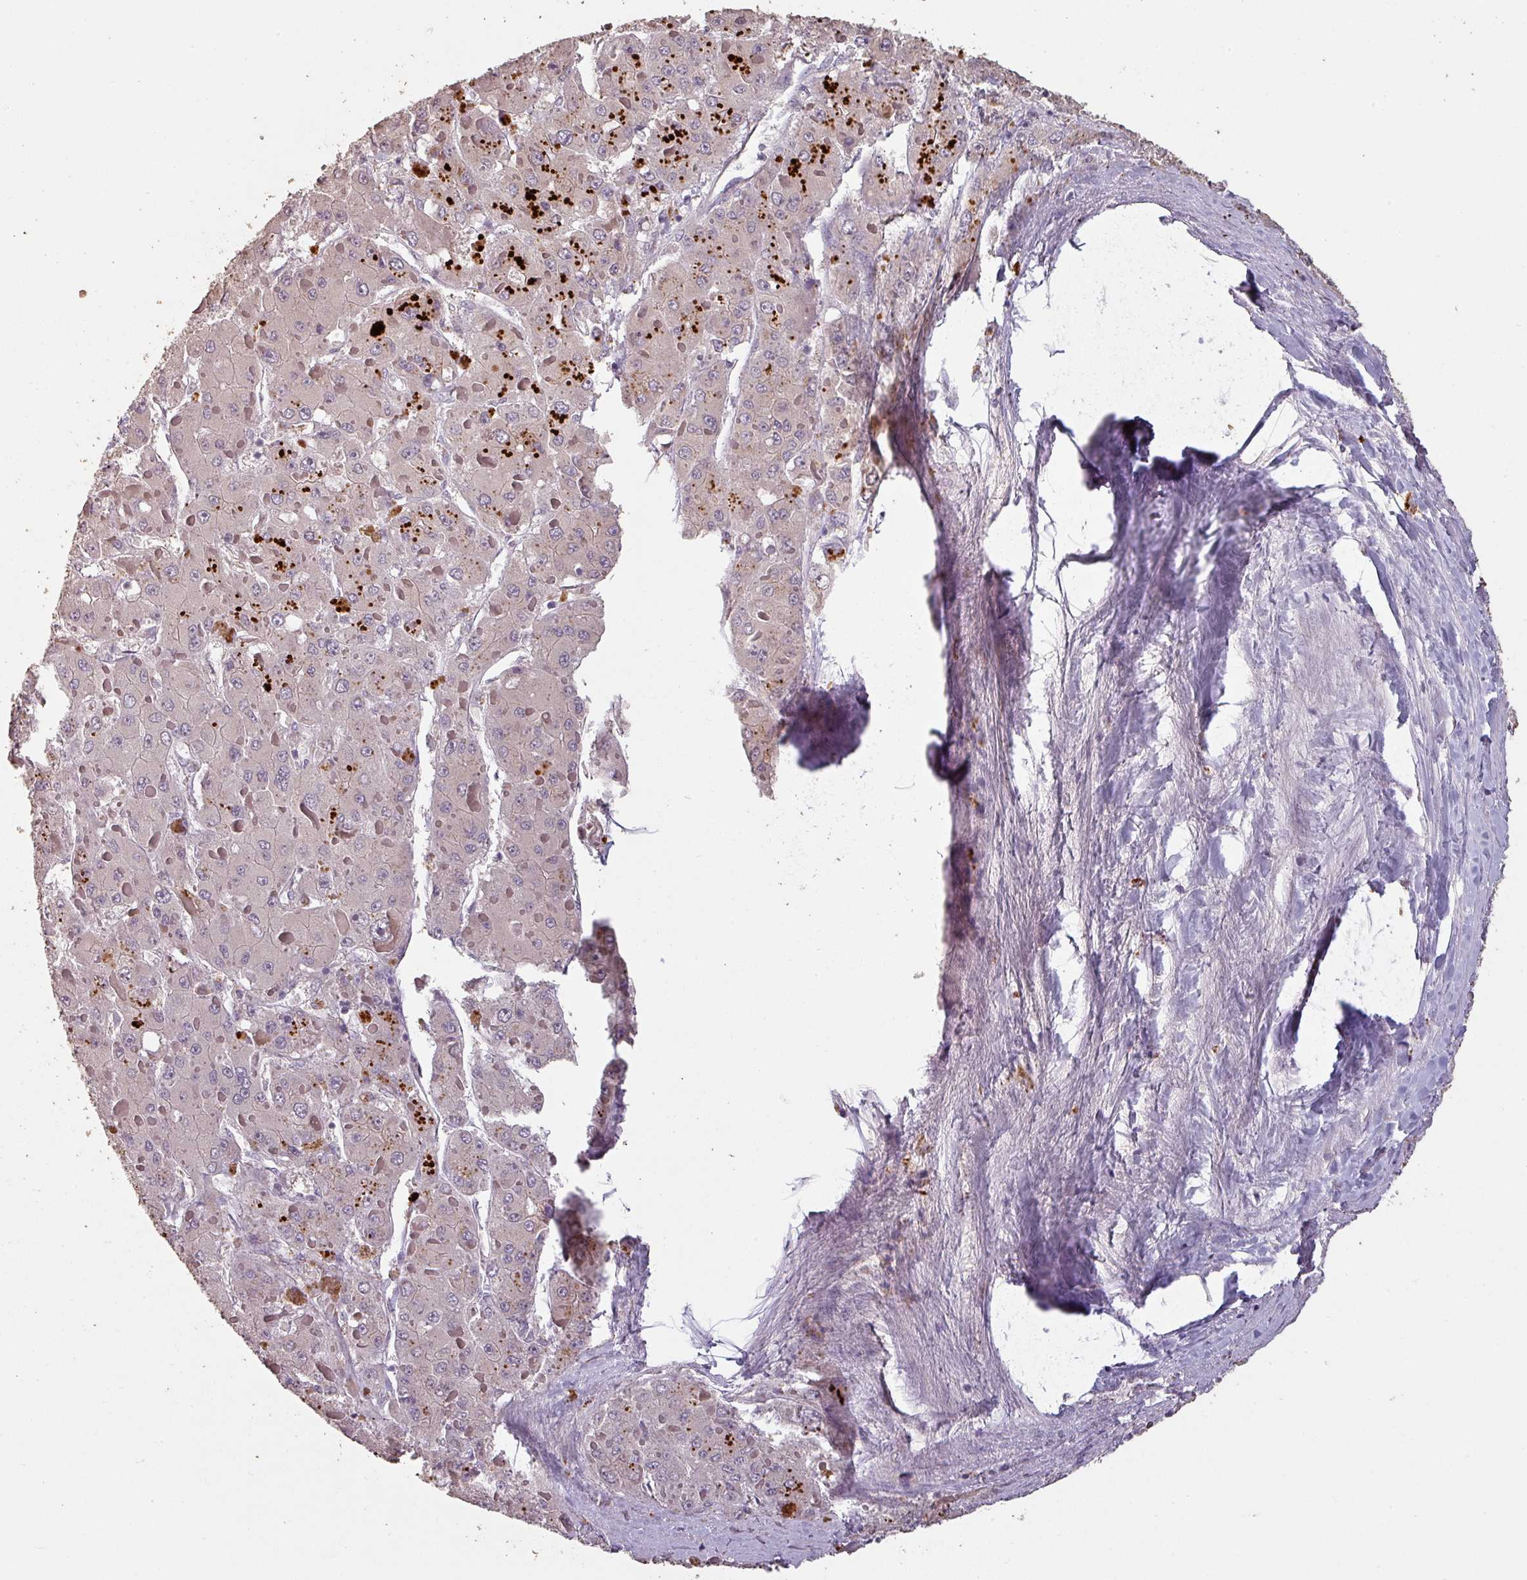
{"staining": {"intensity": "strong", "quantity": "<25%", "location": "cytoplasmic/membranous"}, "tissue": "liver cancer", "cell_type": "Tumor cells", "image_type": "cancer", "snomed": [{"axis": "morphology", "description": "Carcinoma, Hepatocellular, NOS"}, {"axis": "topography", "description": "Liver"}], "caption": "Immunohistochemical staining of hepatocellular carcinoma (liver) shows medium levels of strong cytoplasmic/membranous protein expression in about <25% of tumor cells.", "gene": "LYPLA1", "patient": {"sex": "female", "age": 73}}